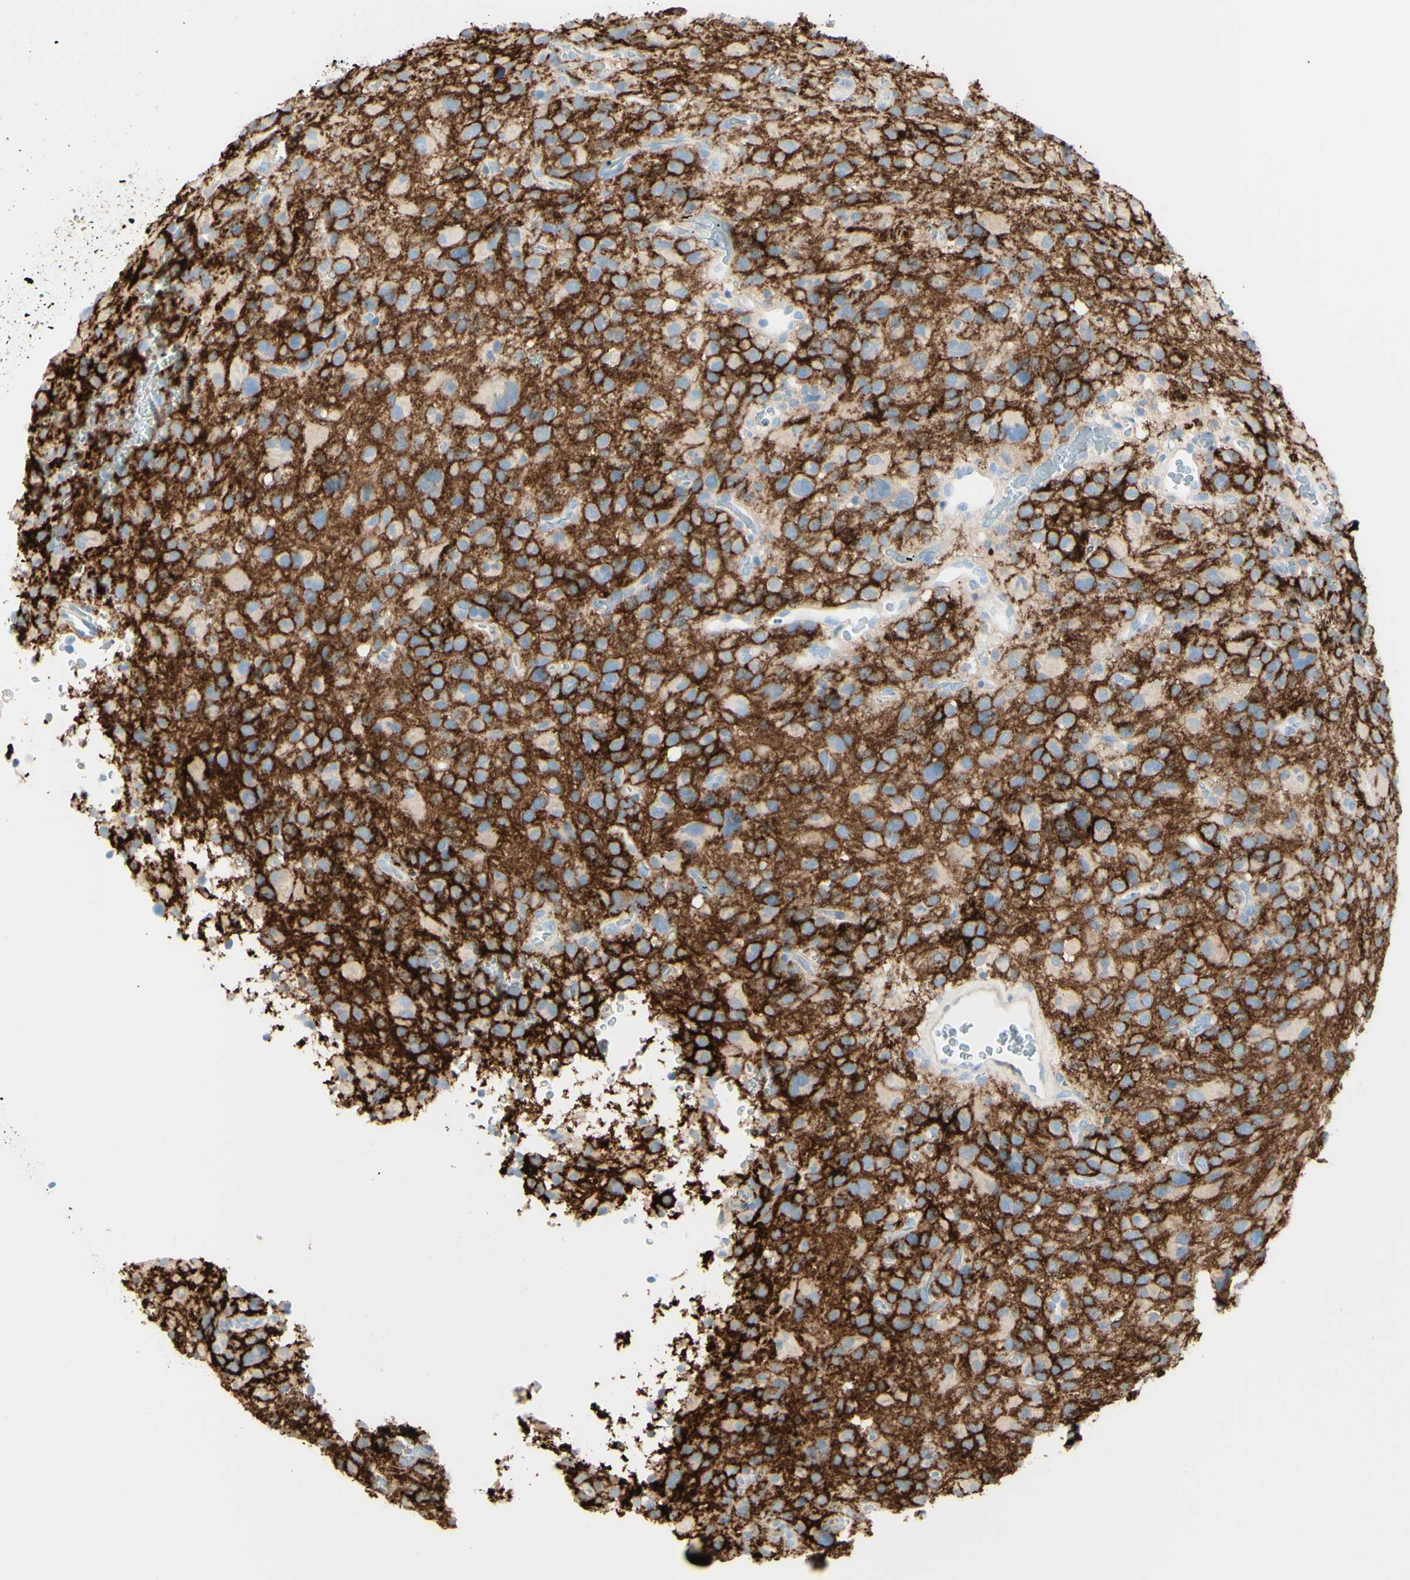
{"staining": {"intensity": "strong", "quantity": ">75%", "location": "cytoplasmic/membranous"}, "tissue": "glioma", "cell_type": "Tumor cells", "image_type": "cancer", "snomed": [{"axis": "morphology", "description": "Glioma, malignant, High grade"}, {"axis": "topography", "description": "Brain"}], "caption": "This micrograph exhibits IHC staining of human glioma, with high strong cytoplasmic/membranous positivity in approximately >75% of tumor cells.", "gene": "ALCAM", "patient": {"sex": "male", "age": 48}}